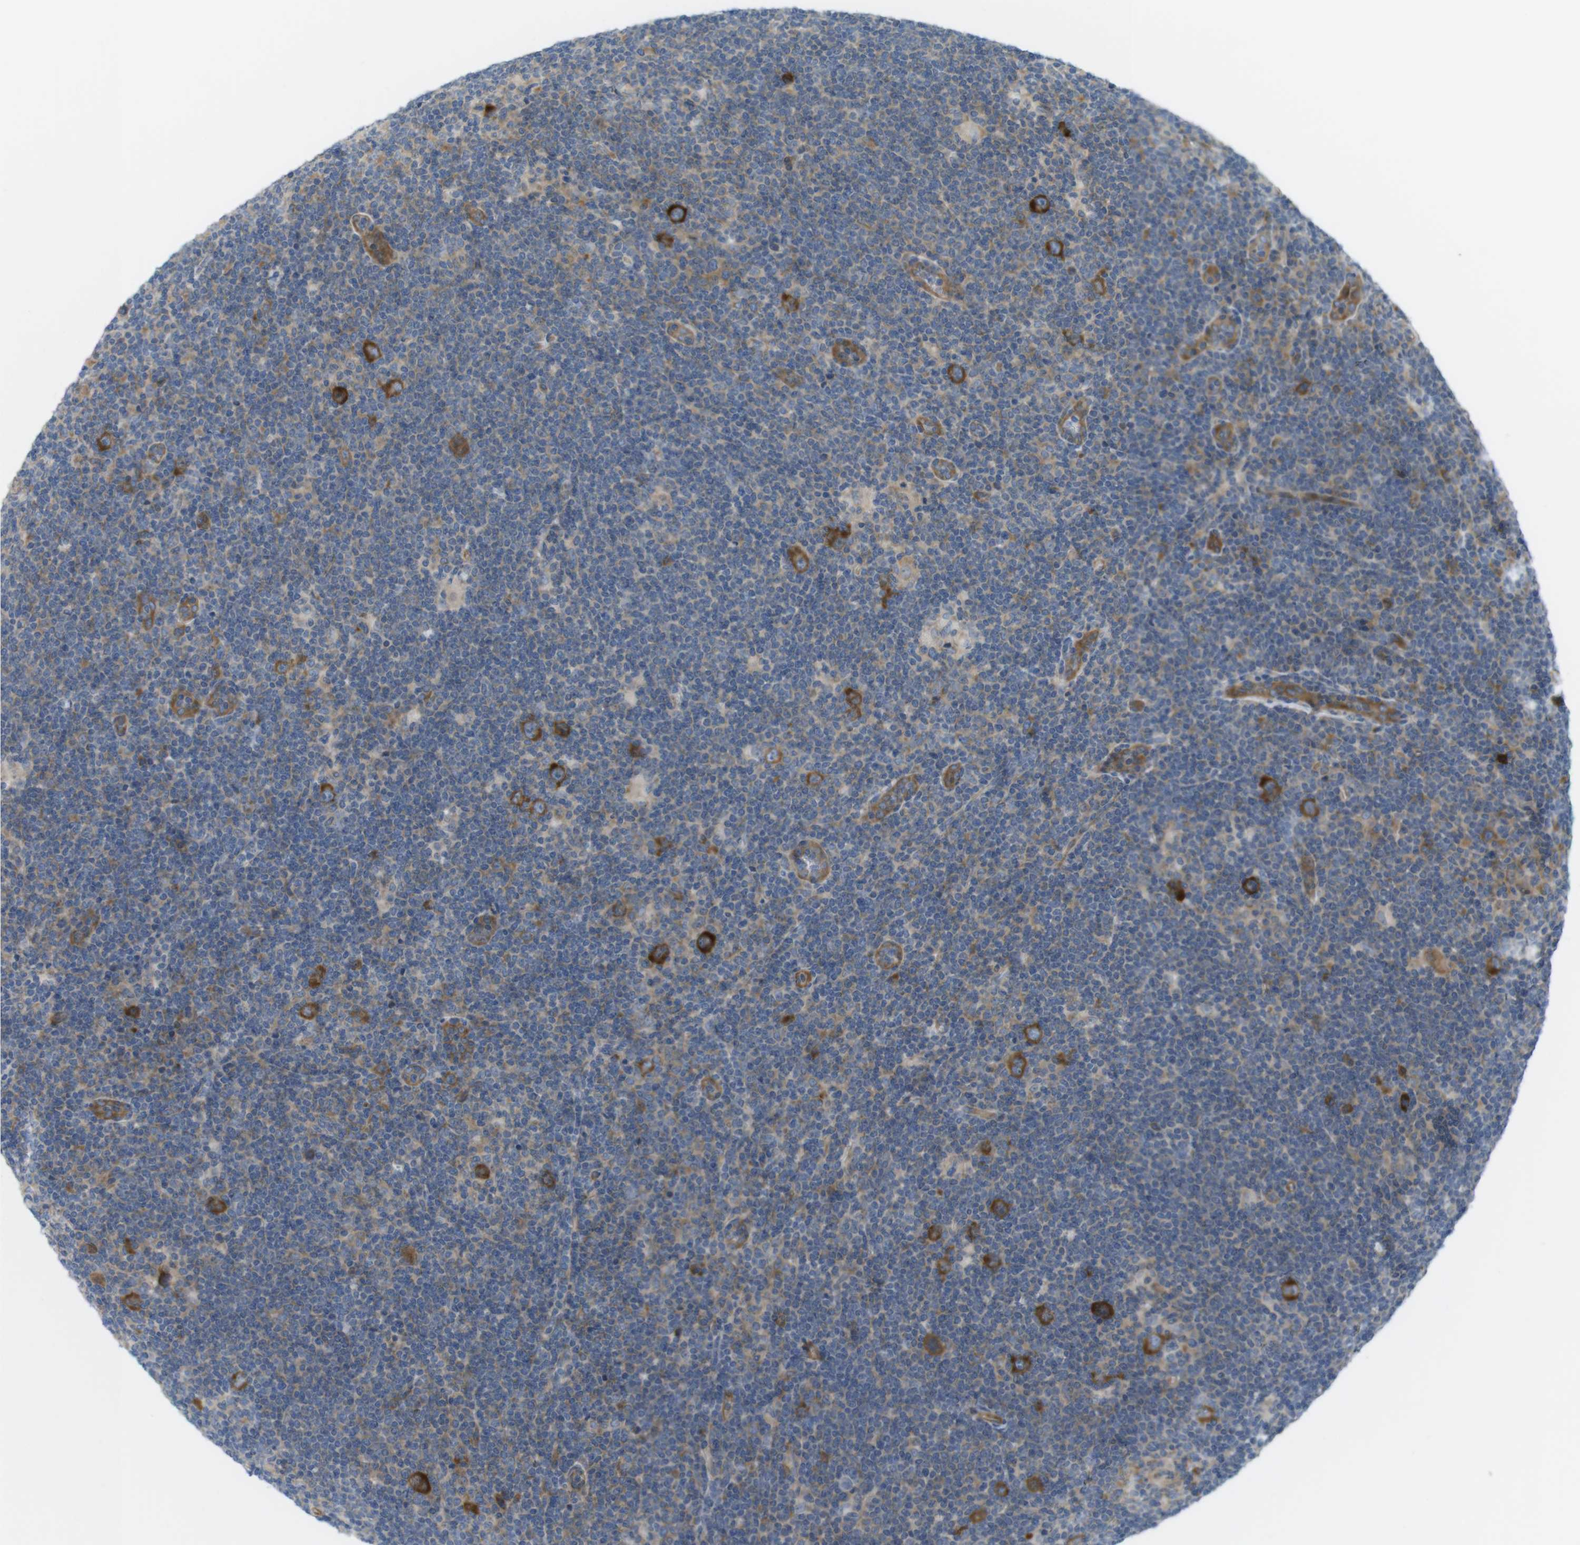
{"staining": {"intensity": "strong", "quantity": ">75%", "location": "cytoplasmic/membranous"}, "tissue": "lymphoma", "cell_type": "Tumor cells", "image_type": "cancer", "snomed": [{"axis": "morphology", "description": "Hodgkin's disease, NOS"}, {"axis": "topography", "description": "Lymph node"}], "caption": "The histopathology image shows immunohistochemical staining of Hodgkin's disease. There is strong cytoplasmic/membranous expression is appreciated in about >75% of tumor cells.", "gene": "GJC3", "patient": {"sex": "female", "age": 57}}